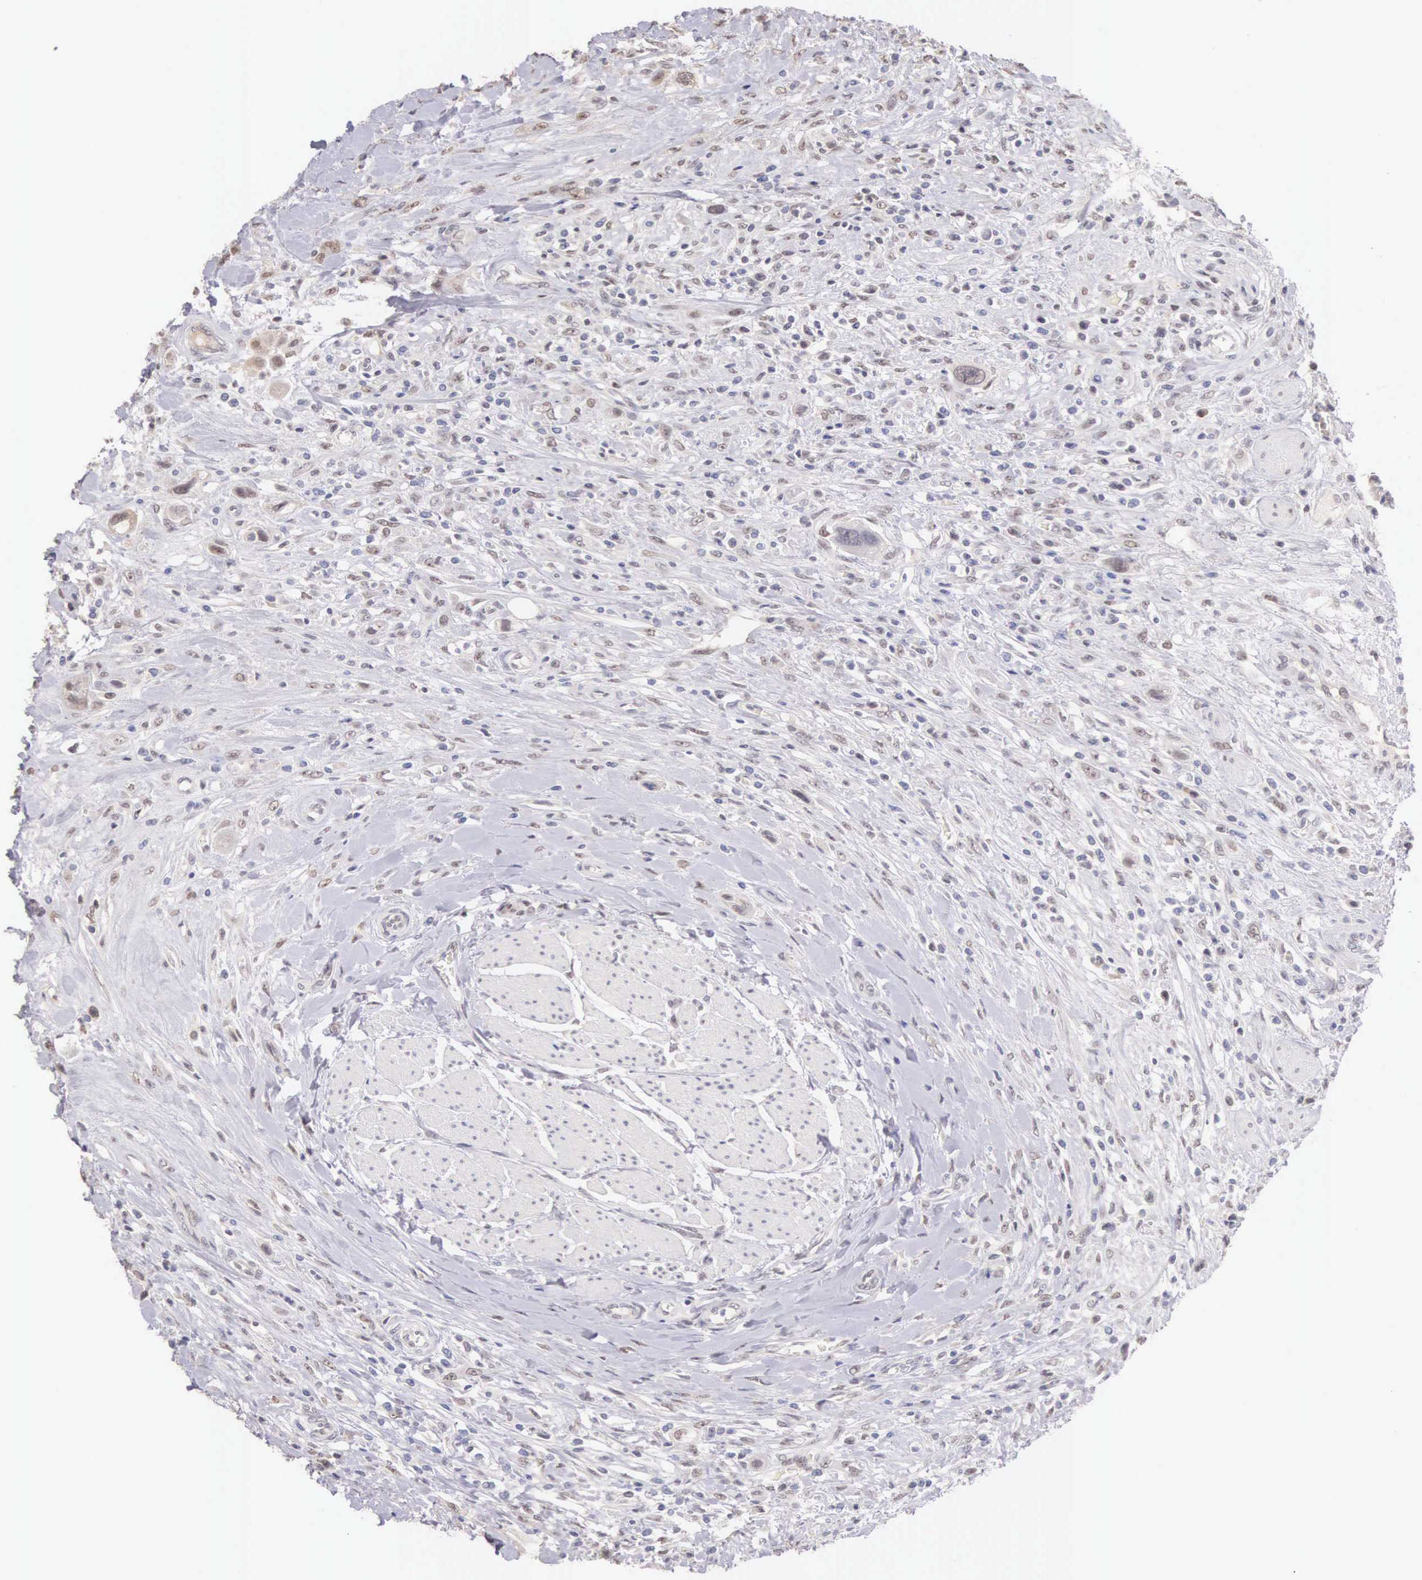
{"staining": {"intensity": "moderate", "quantity": "<25%", "location": "nuclear"}, "tissue": "urothelial cancer", "cell_type": "Tumor cells", "image_type": "cancer", "snomed": [{"axis": "morphology", "description": "Urothelial carcinoma, High grade"}, {"axis": "topography", "description": "Urinary bladder"}], "caption": "A brown stain shows moderate nuclear expression of a protein in human high-grade urothelial carcinoma tumor cells. (Stains: DAB (3,3'-diaminobenzidine) in brown, nuclei in blue, Microscopy: brightfield microscopy at high magnification).", "gene": "HMGXB4", "patient": {"sex": "male", "age": 50}}